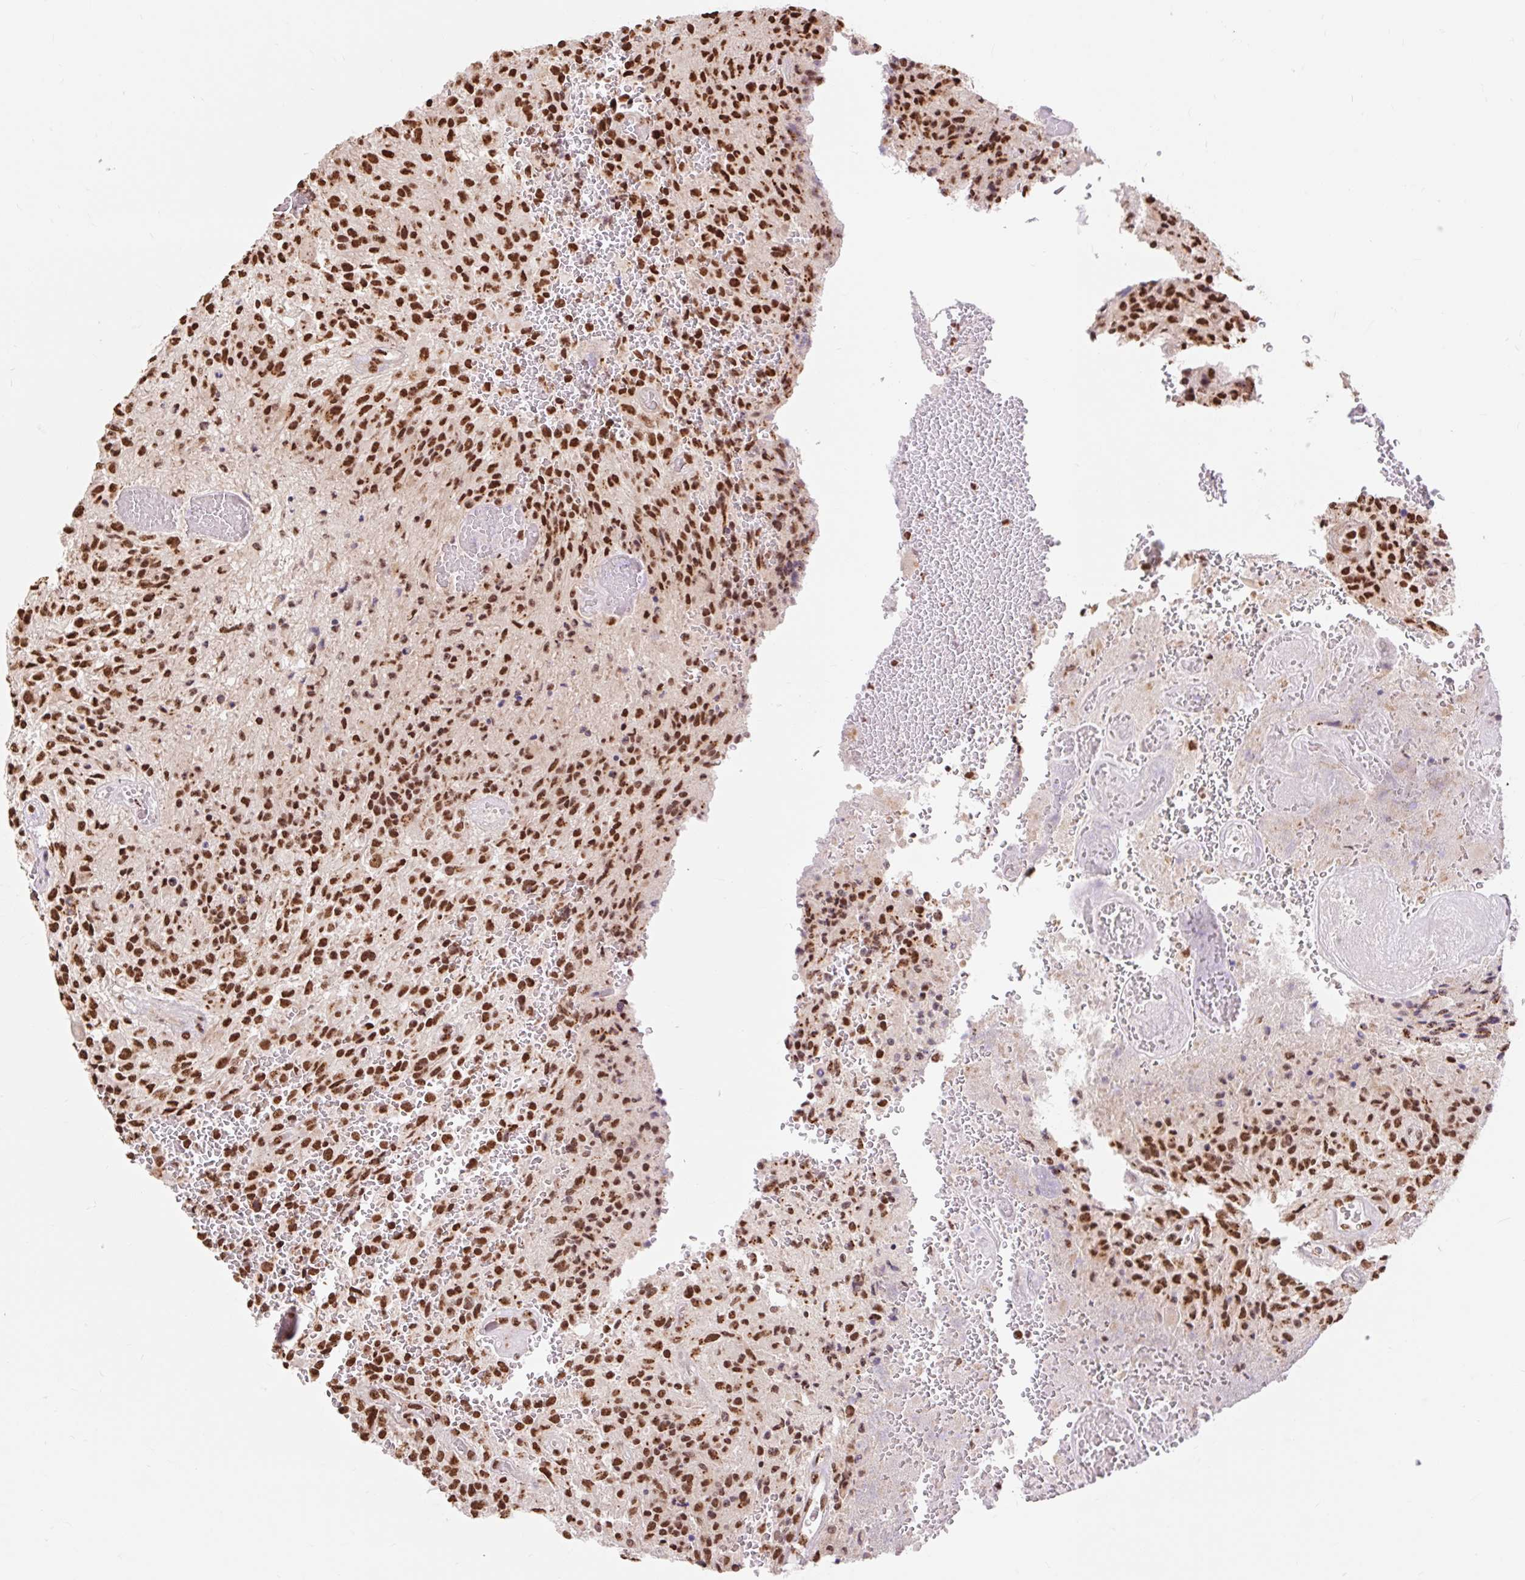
{"staining": {"intensity": "strong", "quantity": ">75%", "location": "nuclear"}, "tissue": "glioma", "cell_type": "Tumor cells", "image_type": "cancer", "snomed": [{"axis": "morphology", "description": "Normal tissue, NOS"}, {"axis": "morphology", "description": "Glioma, malignant, High grade"}, {"axis": "topography", "description": "Cerebral cortex"}], "caption": "Tumor cells show high levels of strong nuclear expression in approximately >75% of cells in human glioma.", "gene": "BICRA", "patient": {"sex": "male", "age": 56}}